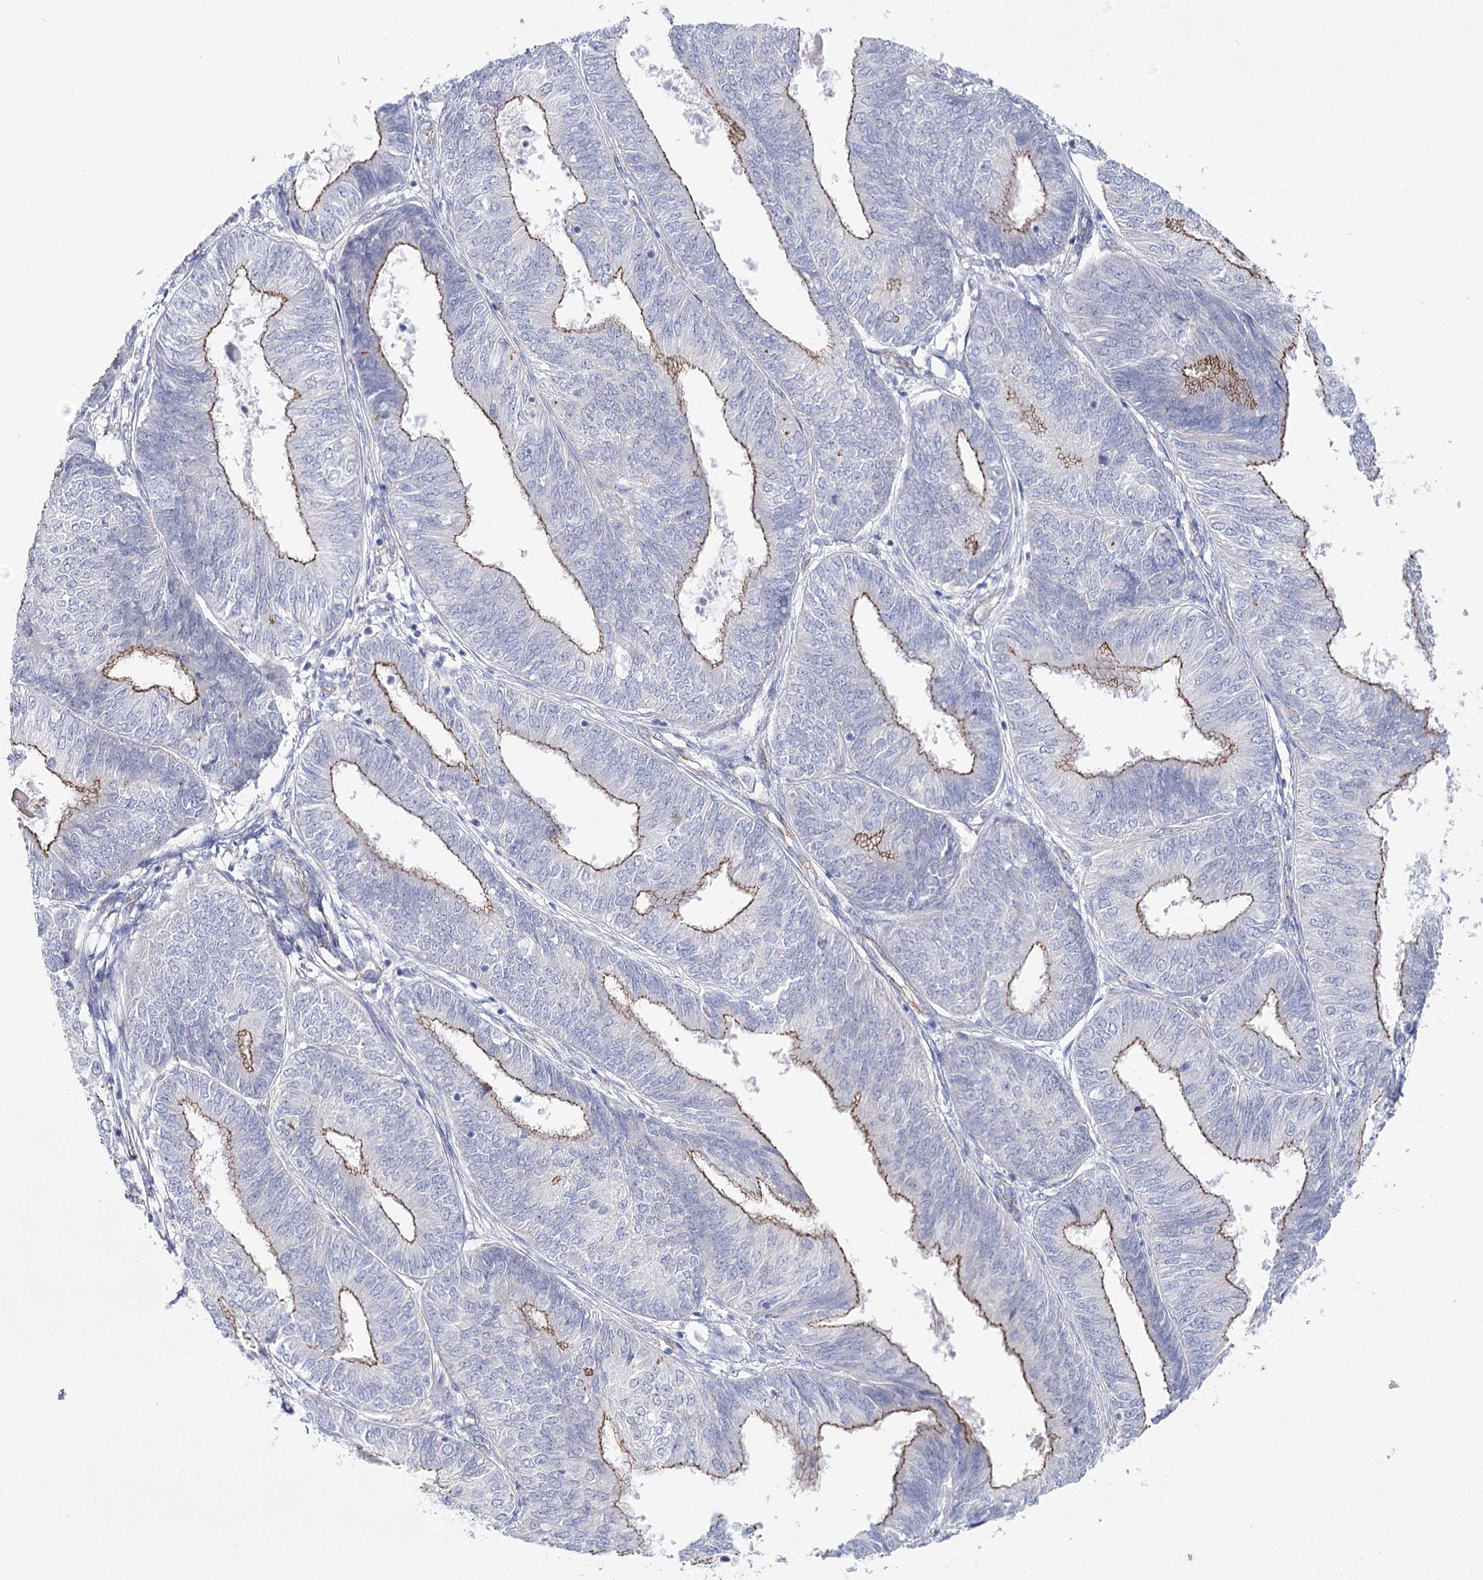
{"staining": {"intensity": "weak", "quantity": "<25%", "location": "cytoplasmic/membranous"}, "tissue": "endometrial cancer", "cell_type": "Tumor cells", "image_type": "cancer", "snomed": [{"axis": "morphology", "description": "Adenocarcinoma, NOS"}, {"axis": "topography", "description": "Endometrium"}], "caption": "An immunohistochemistry (IHC) micrograph of adenocarcinoma (endometrial) is shown. There is no staining in tumor cells of adenocarcinoma (endometrial).", "gene": "NRAP", "patient": {"sex": "female", "age": 58}}